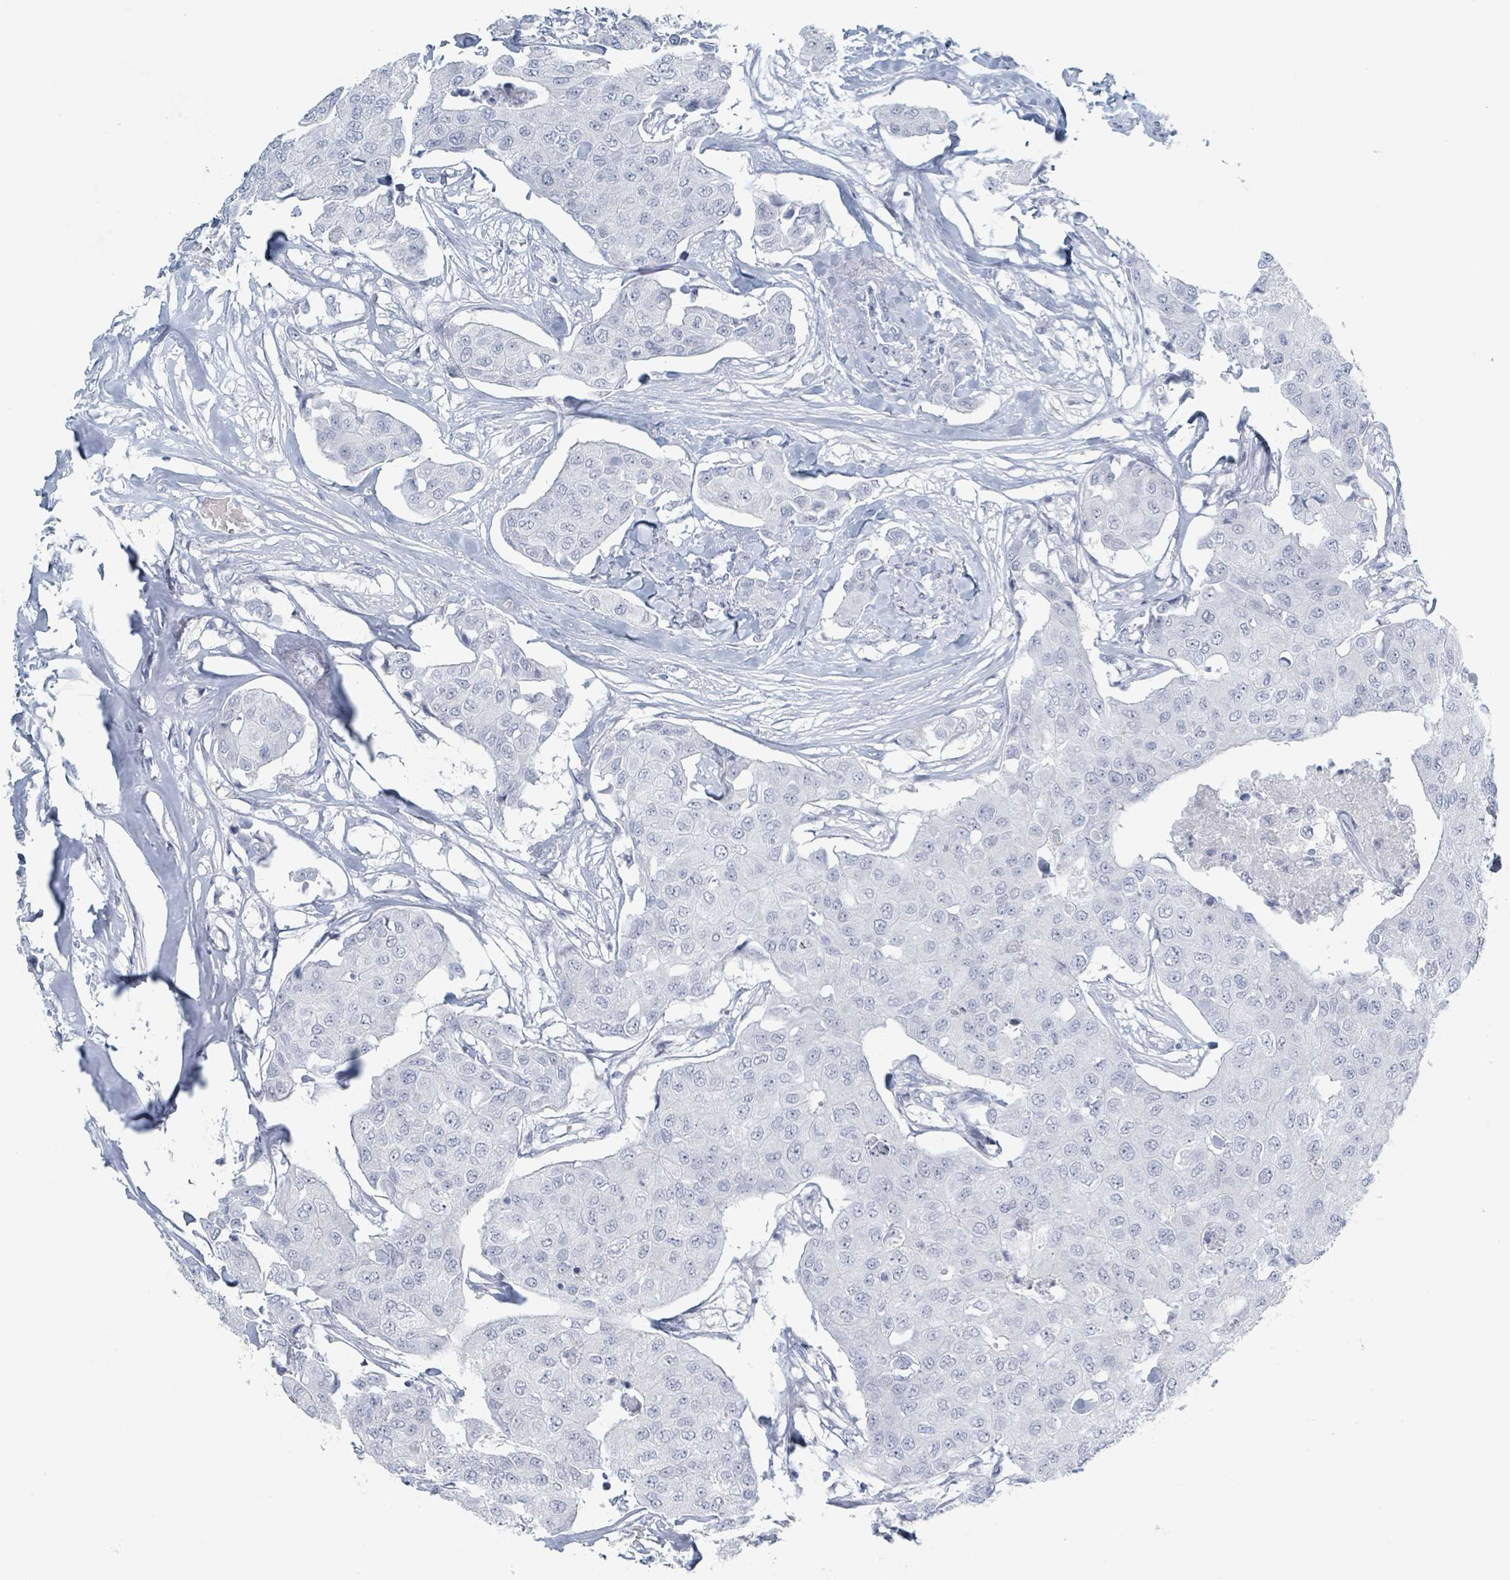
{"staining": {"intensity": "negative", "quantity": "none", "location": "none"}, "tissue": "breast cancer", "cell_type": "Tumor cells", "image_type": "cancer", "snomed": [{"axis": "morphology", "description": "Duct carcinoma"}, {"axis": "topography", "description": "Breast"}, {"axis": "topography", "description": "Lymph node"}], "caption": "Immunohistochemical staining of breast cancer shows no significant staining in tumor cells.", "gene": "GPR15LG", "patient": {"sex": "female", "age": 80}}